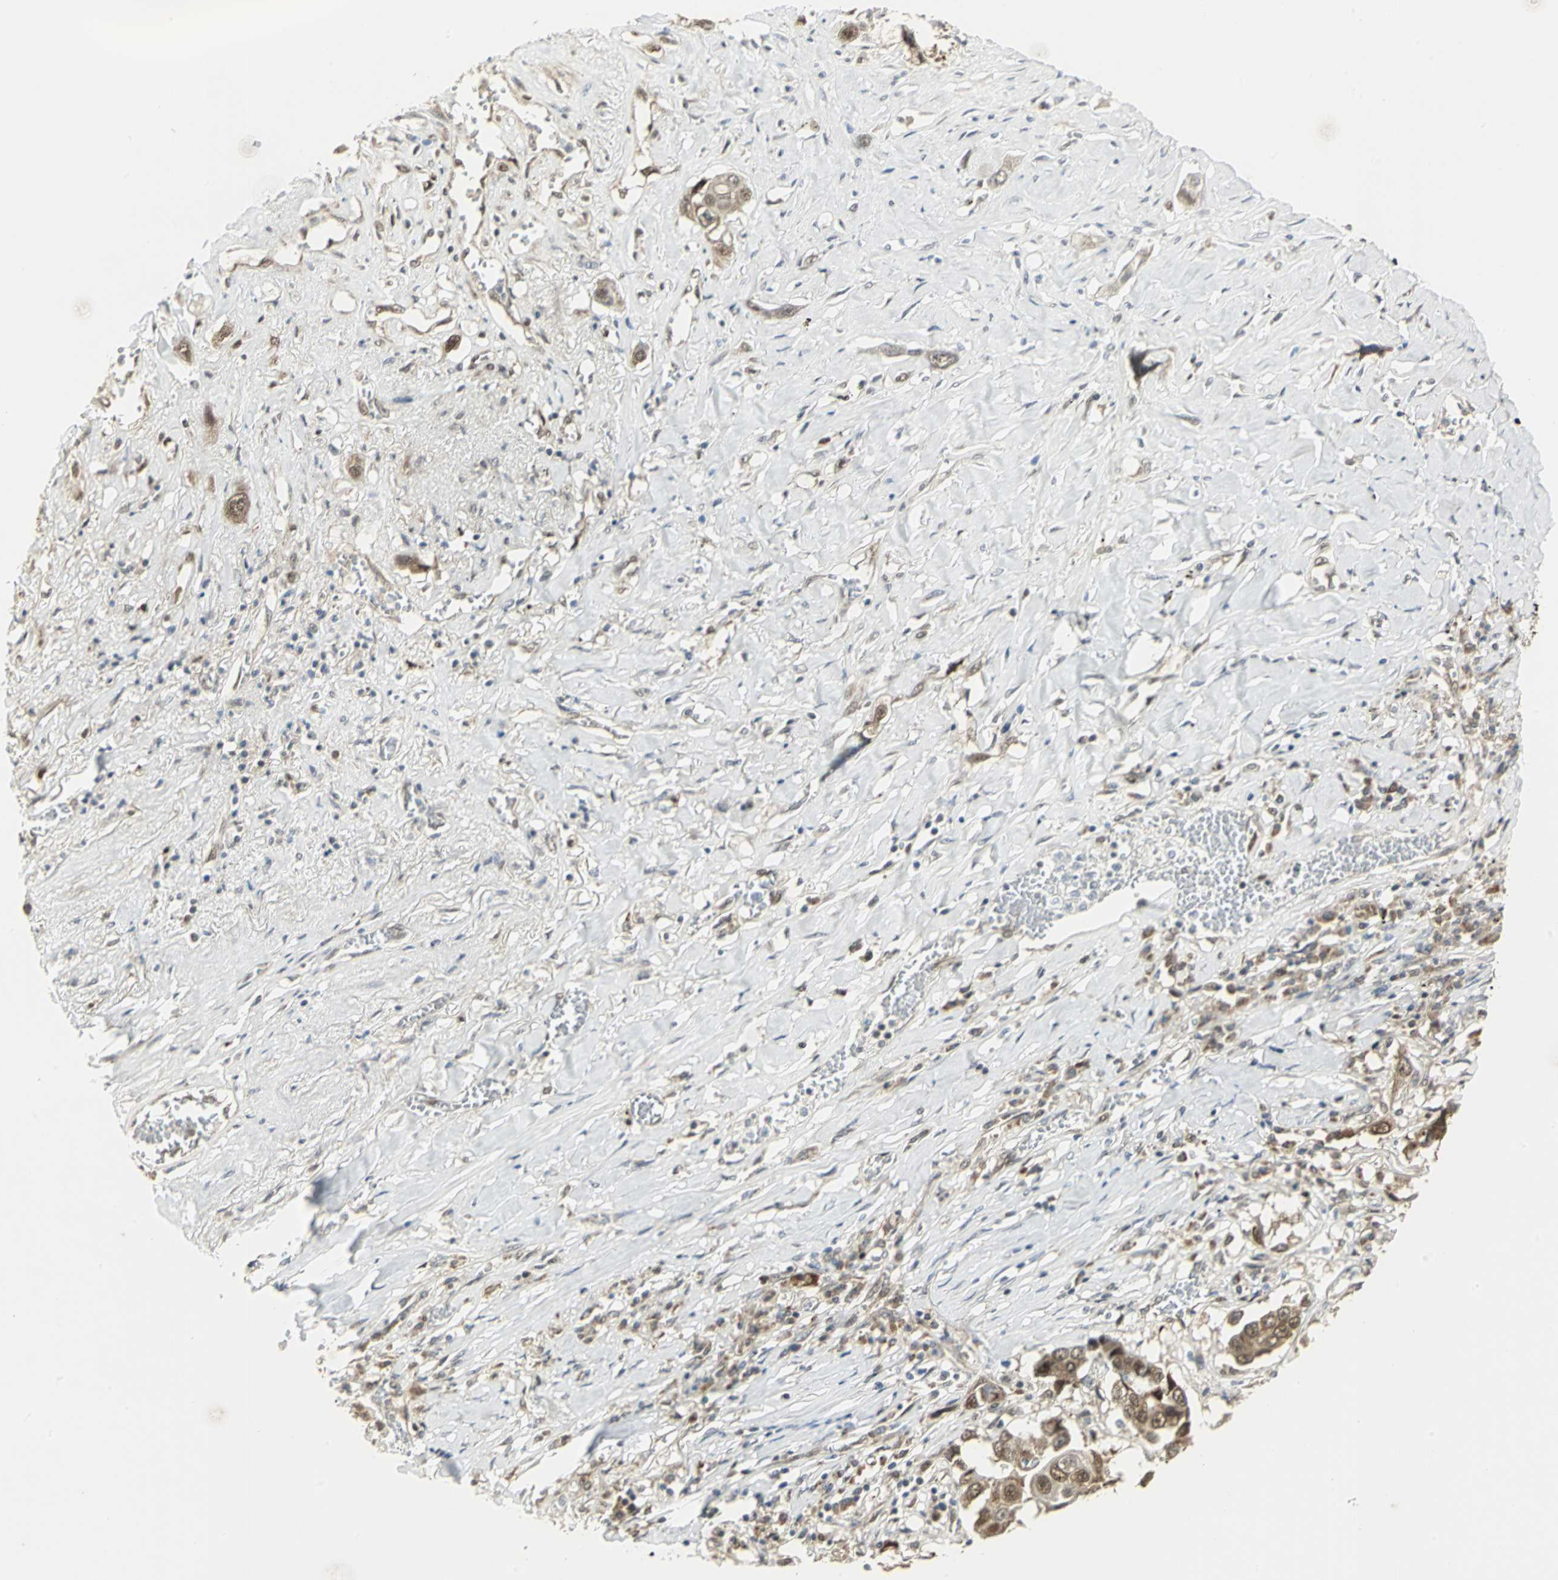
{"staining": {"intensity": "moderate", "quantity": ">75%", "location": "cytoplasmic/membranous,nuclear"}, "tissue": "lung cancer", "cell_type": "Tumor cells", "image_type": "cancer", "snomed": [{"axis": "morphology", "description": "Squamous cell carcinoma, NOS"}, {"axis": "topography", "description": "Lung"}], "caption": "IHC image of neoplastic tissue: human lung squamous cell carcinoma stained using immunohistochemistry (IHC) demonstrates medium levels of moderate protein expression localized specifically in the cytoplasmic/membranous and nuclear of tumor cells, appearing as a cytoplasmic/membranous and nuclear brown color.", "gene": "PSMC4", "patient": {"sex": "male", "age": 71}}